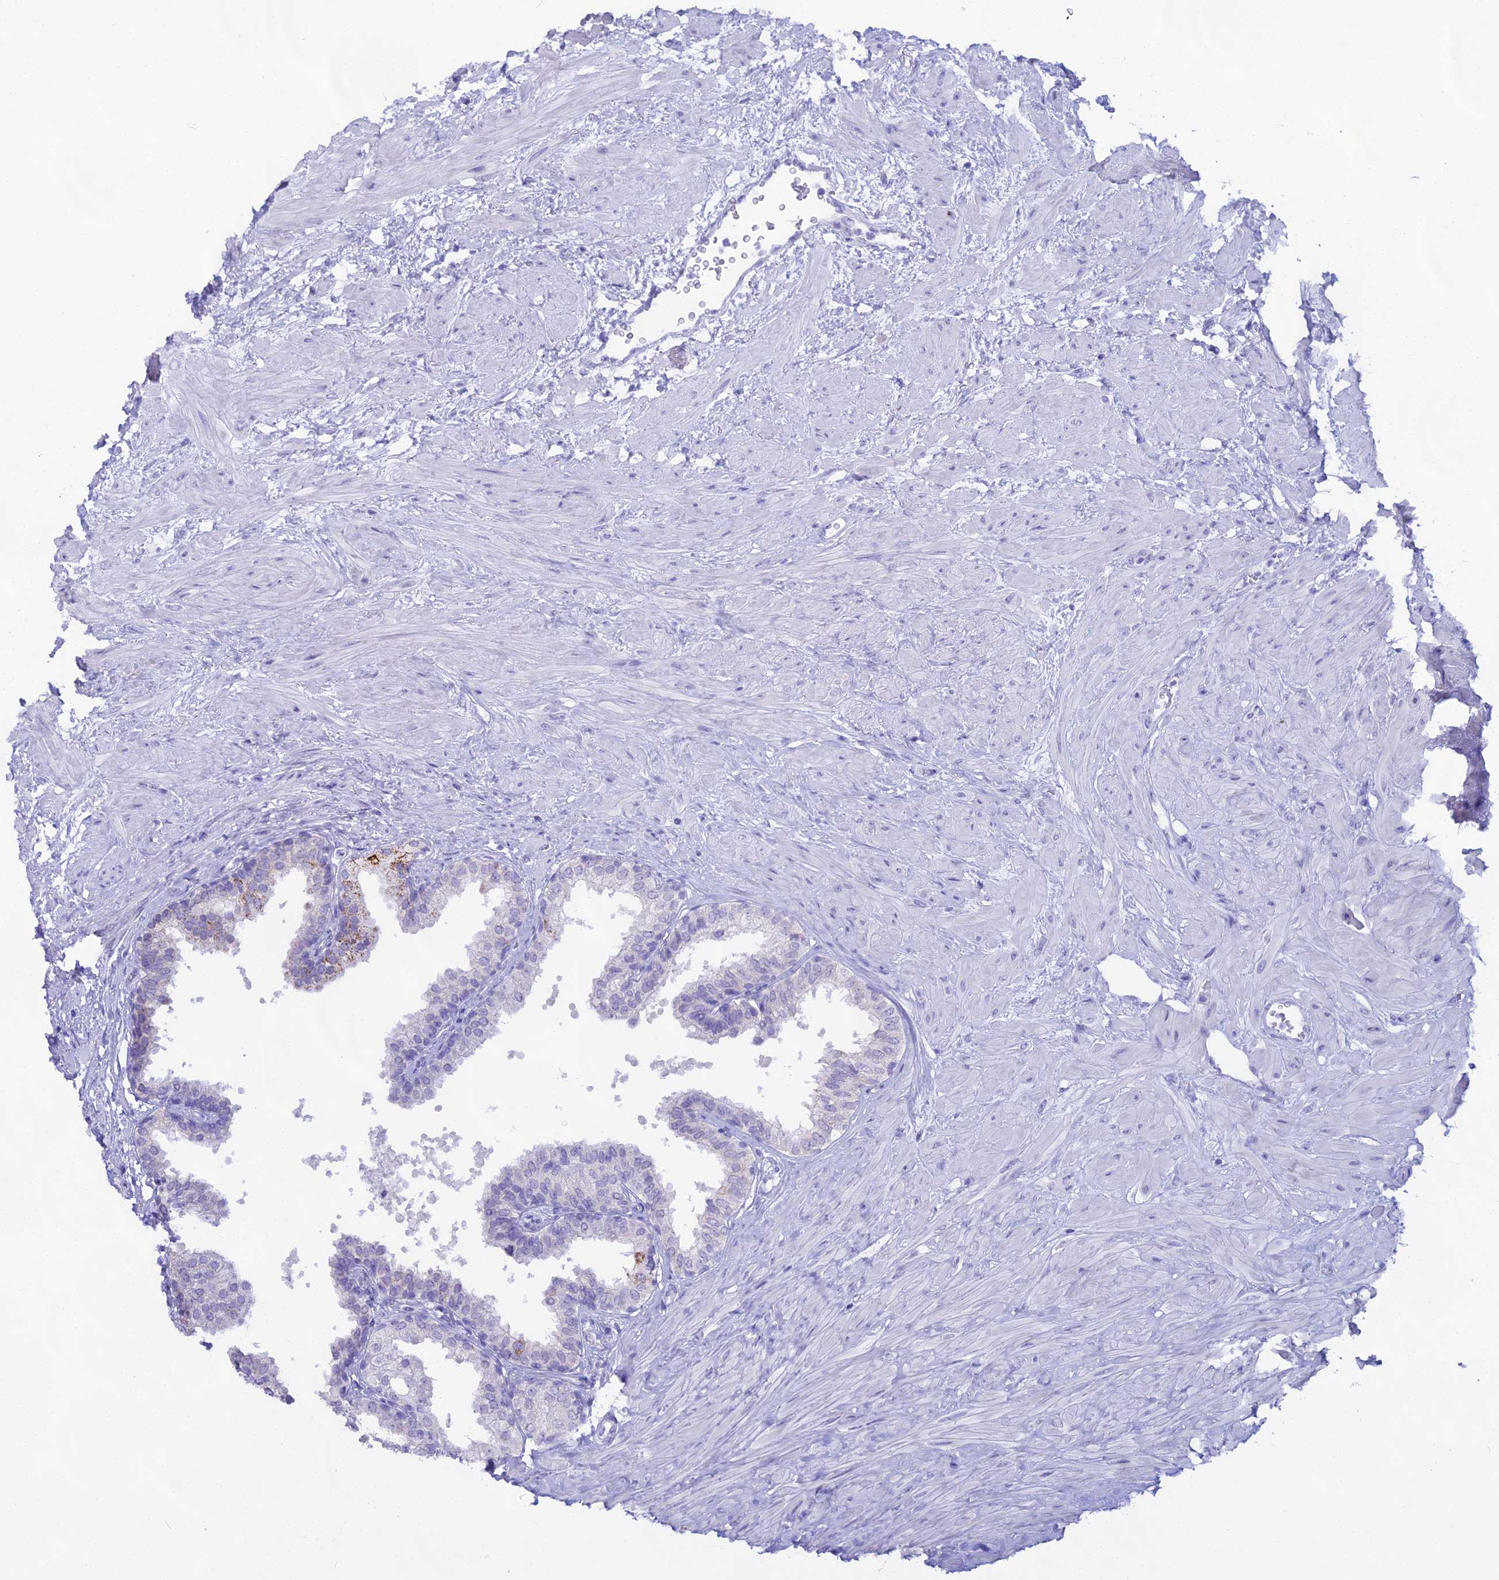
{"staining": {"intensity": "moderate", "quantity": "<25%", "location": "cytoplasmic/membranous"}, "tissue": "prostate", "cell_type": "Glandular cells", "image_type": "normal", "snomed": [{"axis": "morphology", "description": "Normal tissue, NOS"}, {"axis": "topography", "description": "Prostate"}], "caption": "The histopathology image shows immunohistochemical staining of benign prostate. There is moderate cytoplasmic/membranous expression is present in approximately <25% of glandular cells.", "gene": "CGB1", "patient": {"sex": "male", "age": 48}}